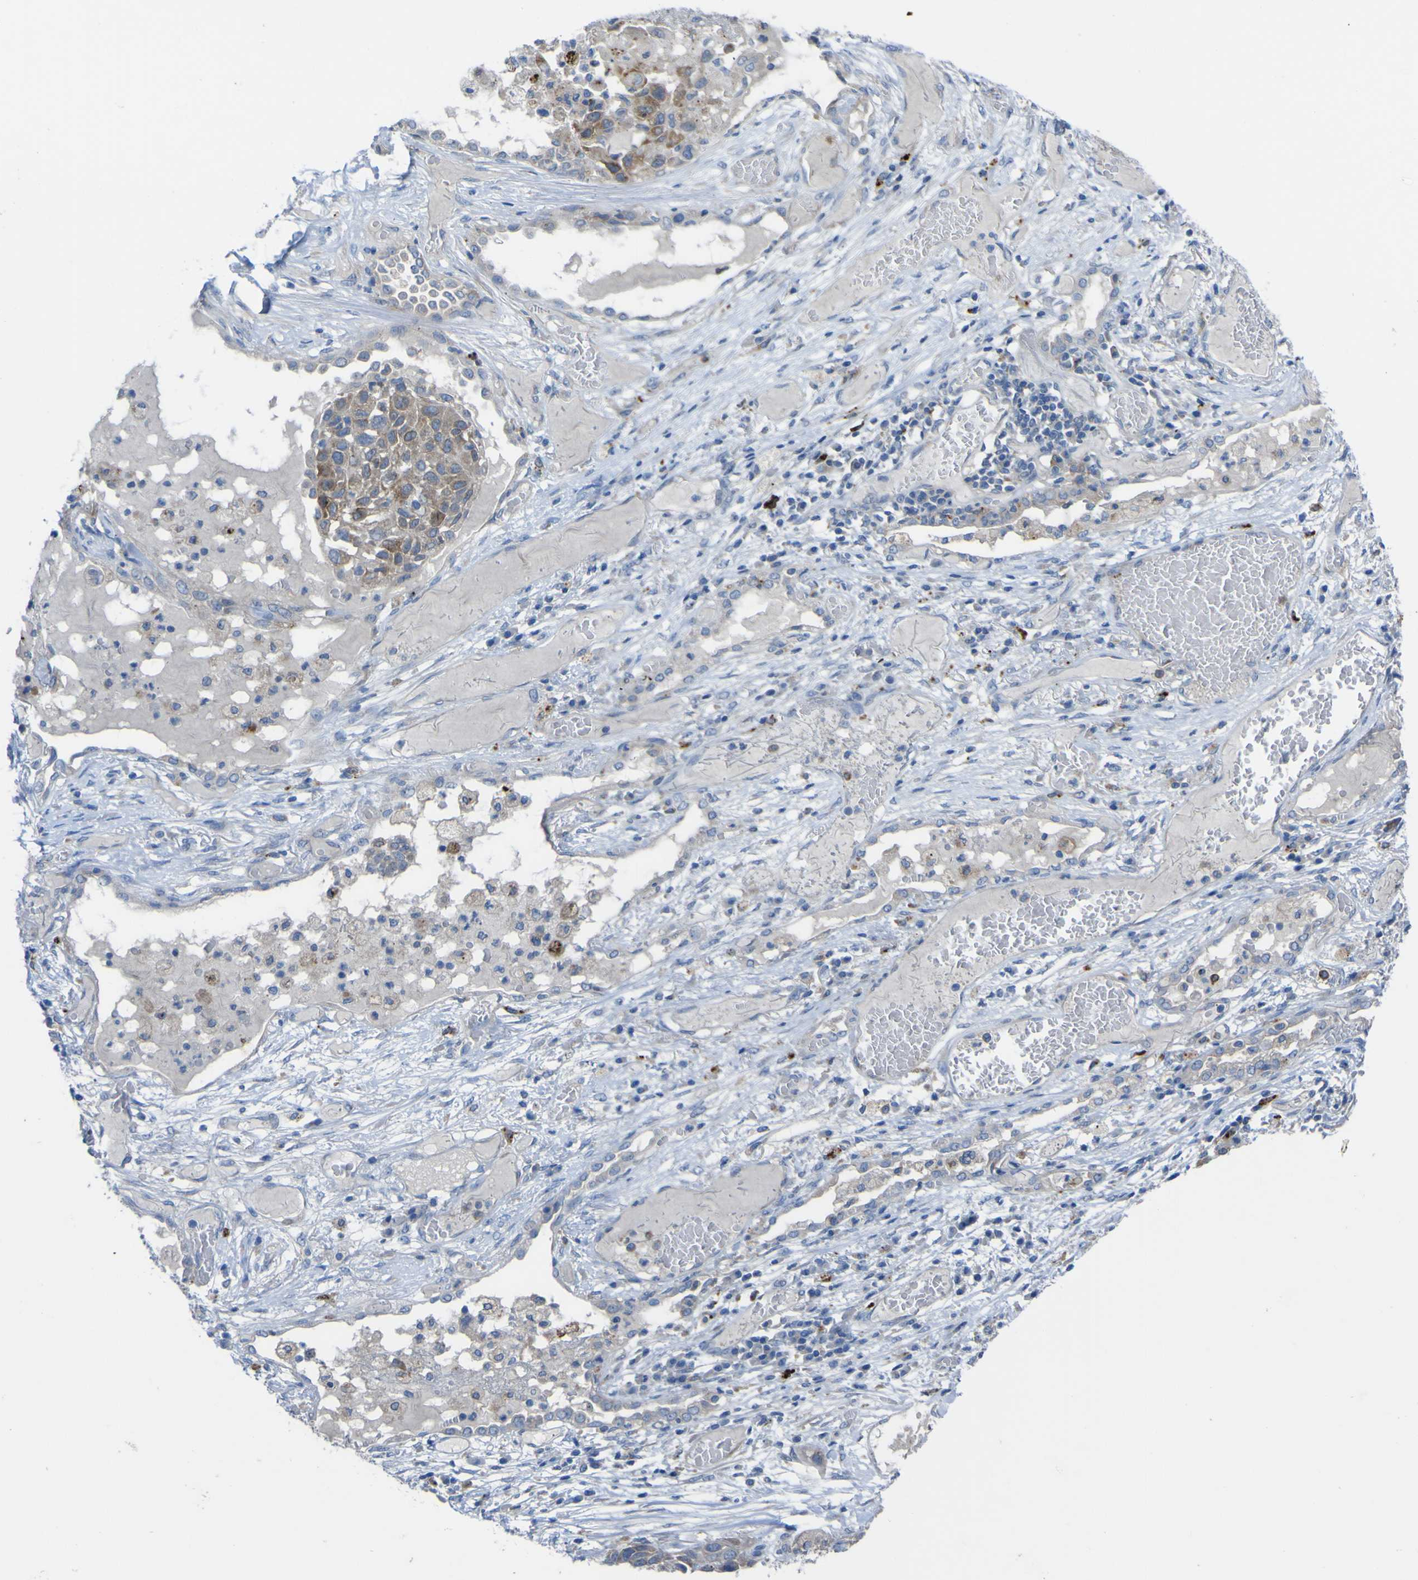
{"staining": {"intensity": "weak", "quantity": ">75%", "location": "cytoplasmic/membranous"}, "tissue": "lung cancer", "cell_type": "Tumor cells", "image_type": "cancer", "snomed": [{"axis": "morphology", "description": "Squamous cell carcinoma, NOS"}, {"axis": "topography", "description": "Lung"}], "caption": "A histopathology image of squamous cell carcinoma (lung) stained for a protein reveals weak cytoplasmic/membranous brown staining in tumor cells.", "gene": "CST3", "patient": {"sex": "male", "age": 71}}